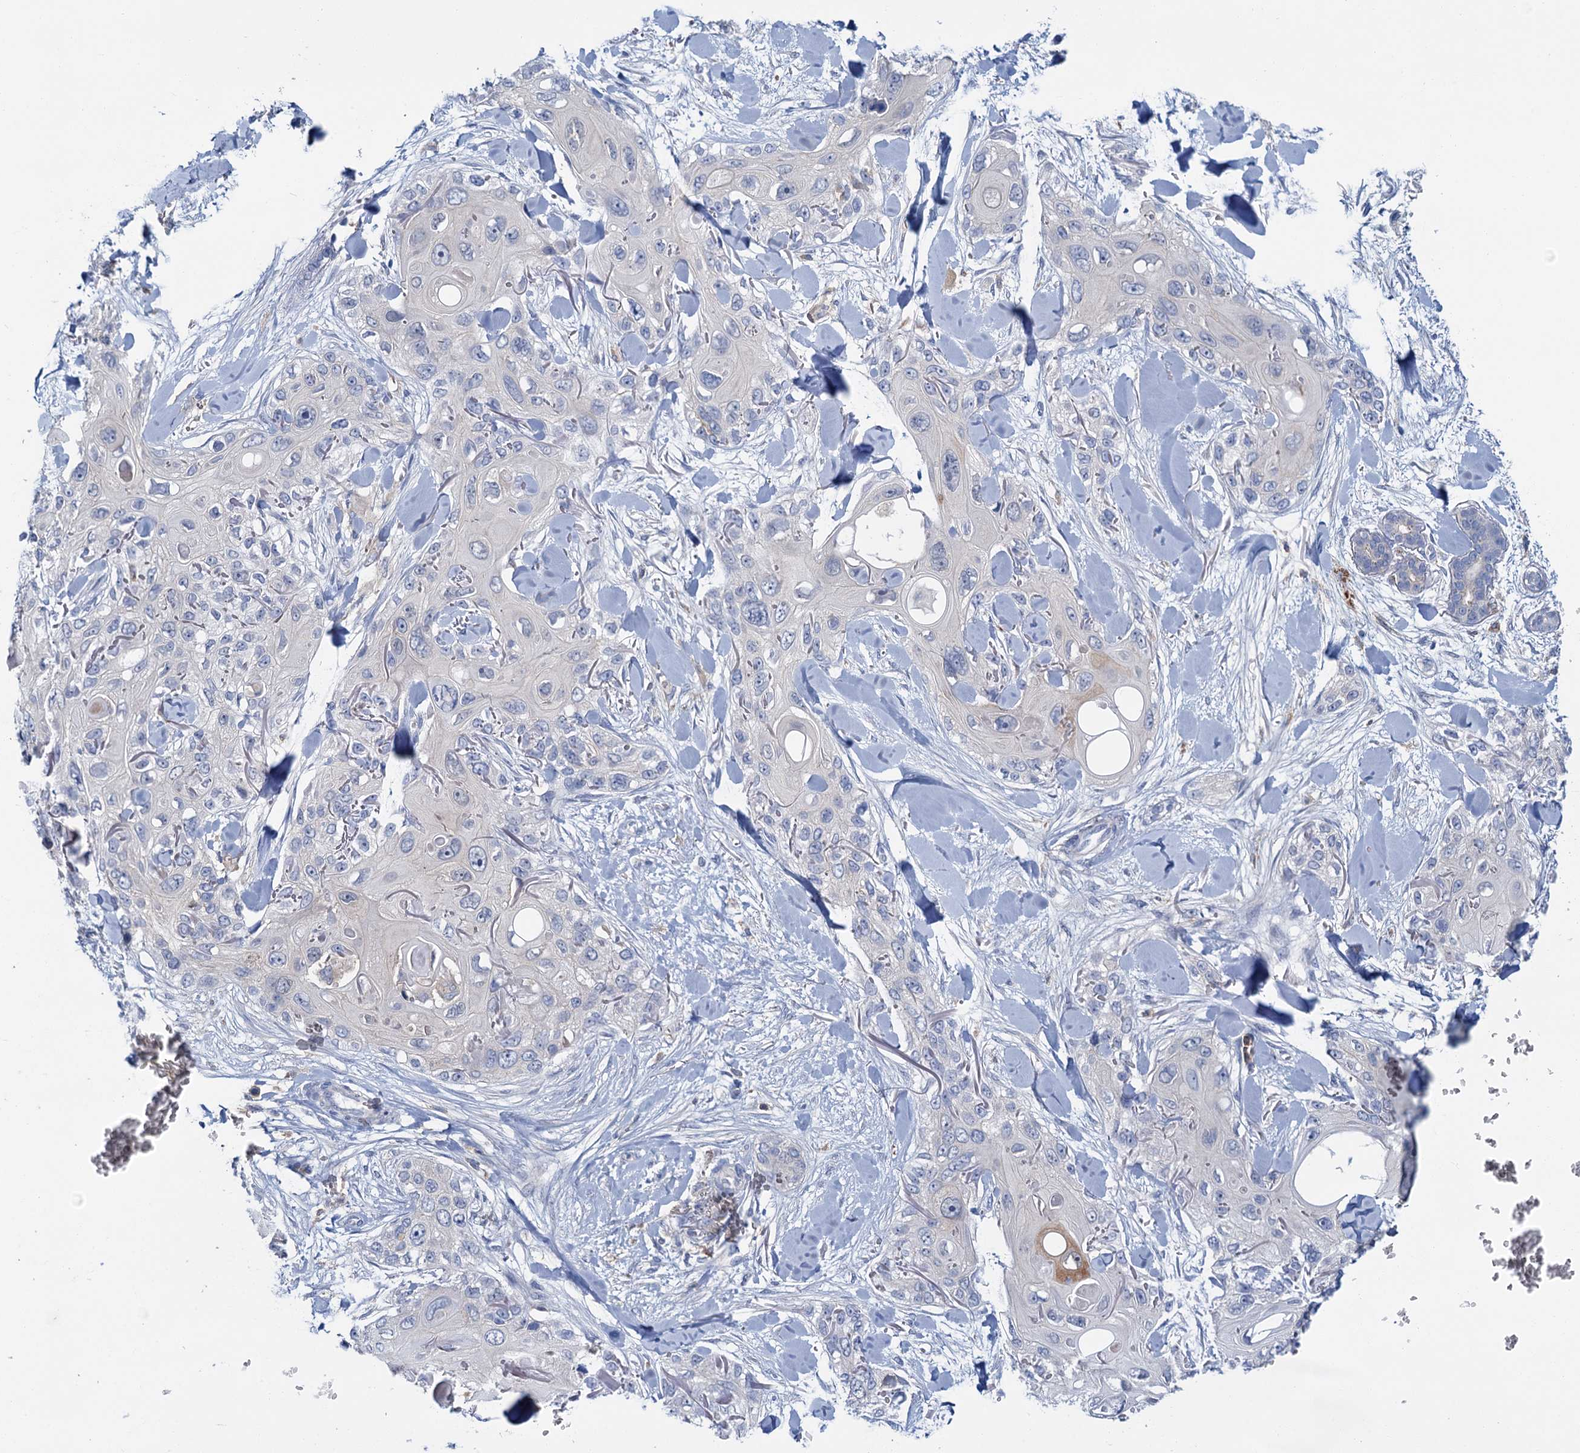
{"staining": {"intensity": "negative", "quantity": "none", "location": "none"}, "tissue": "skin cancer", "cell_type": "Tumor cells", "image_type": "cancer", "snomed": [{"axis": "morphology", "description": "Normal tissue, NOS"}, {"axis": "morphology", "description": "Squamous cell carcinoma, NOS"}, {"axis": "topography", "description": "Skin"}], "caption": "Human skin squamous cell carcinoma stained for a protein using immunohistochemistry demonstrates no staining in tumor cells.", "gene": "FGFR2", "patient": {"sex": "male", "age": 72}}